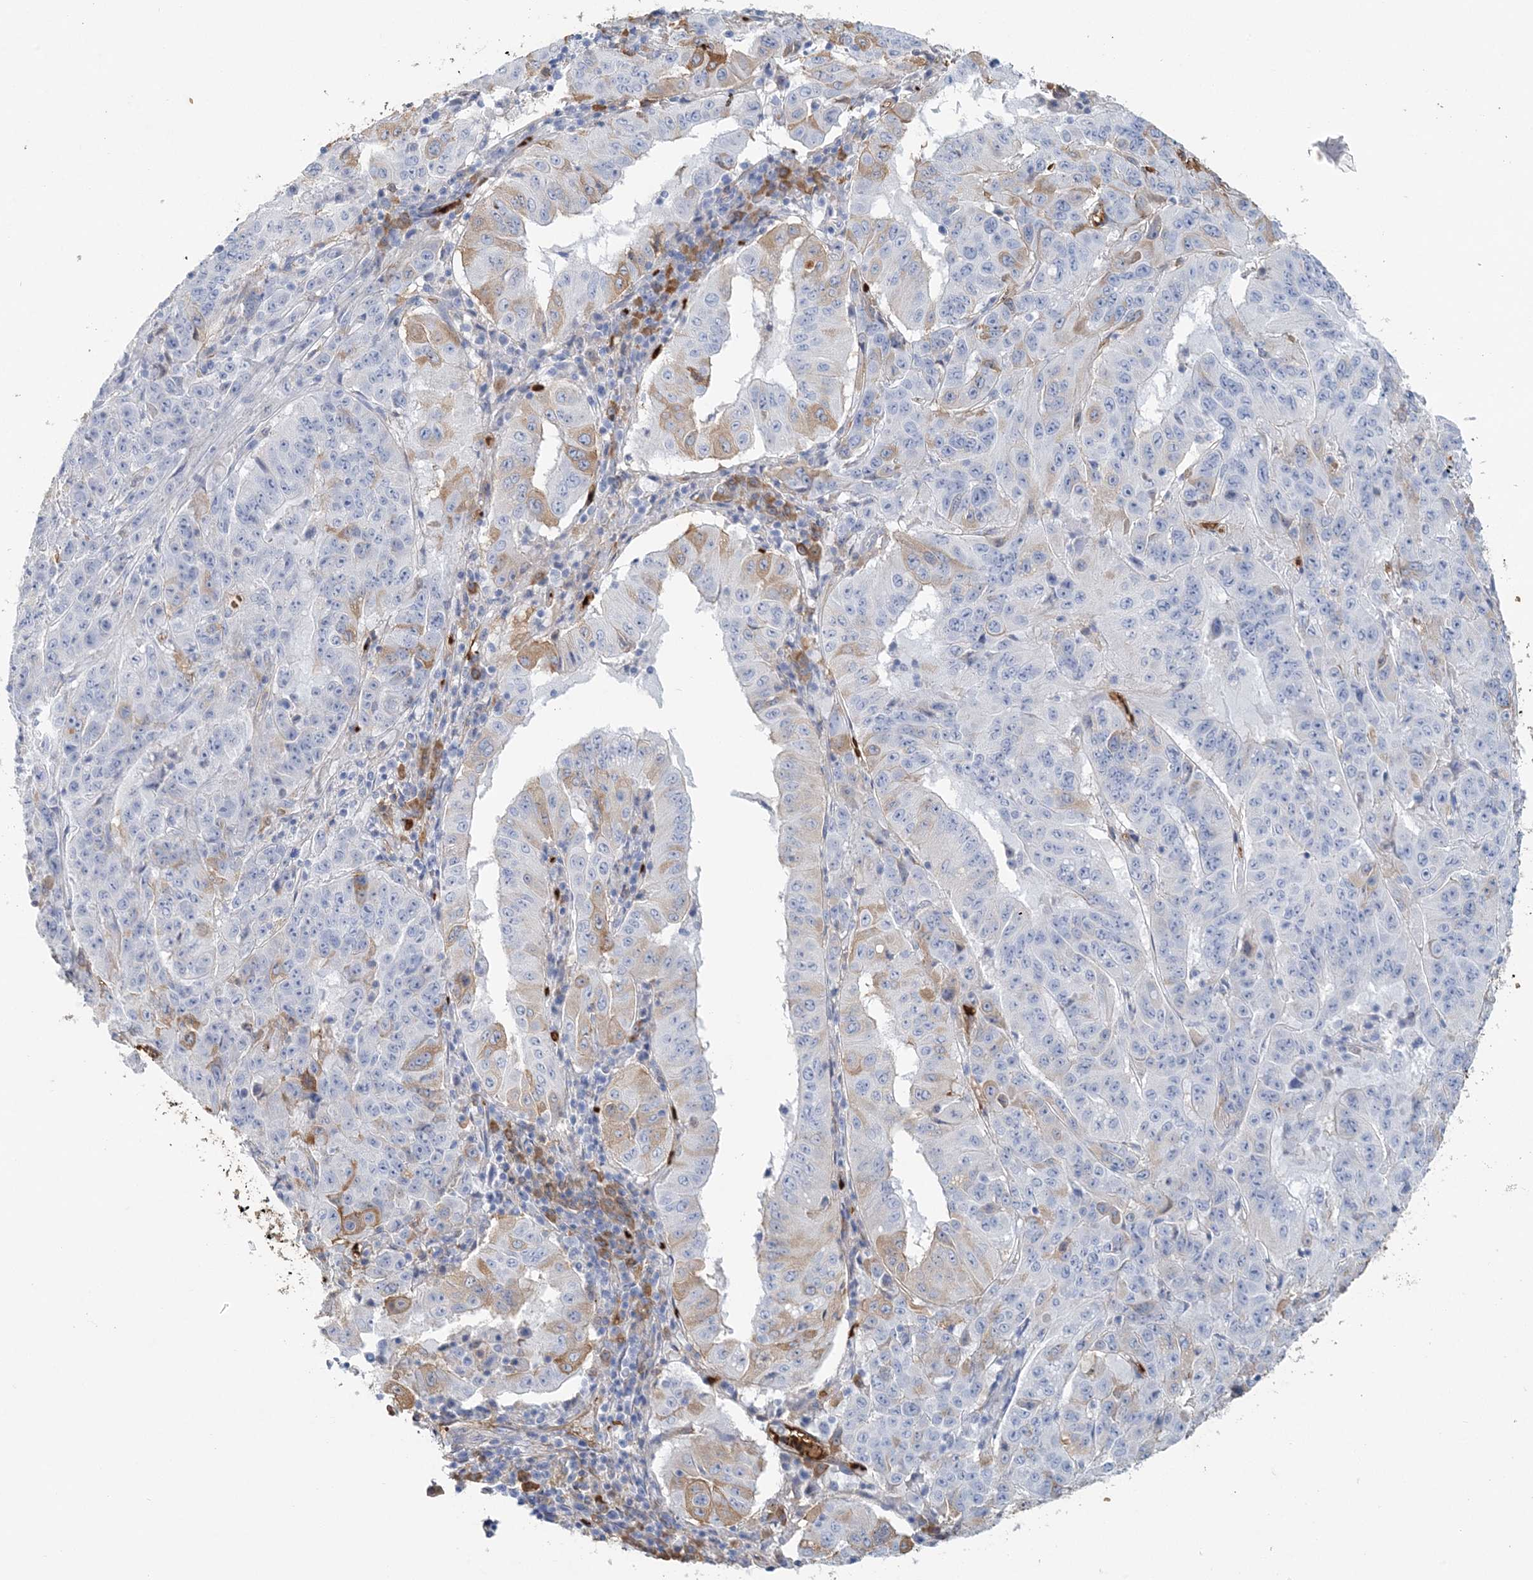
{"staining": {"intensity": "negative", "quantity": "none", "location": "none"}, "tissue": "pancreatic cancer", "cell_type": "Tumor cells", "image_type": "cancer", "snomed": [{"axis": "morphology", "description": "Adenocarcinoma, NOS"}, {"axis": "topography", "description": "Pancreas"}], "caption": "There is no significant positivity in tumor cells of pancreatic cancer (adenocarcinoma). (Brightfield microscopy of DAB (3,3'-diaminobenzidine) immunohistochemistry (IHC) at high magnification).", "gene": "HBD", "patient": {"sex": "male", "age": 63}}